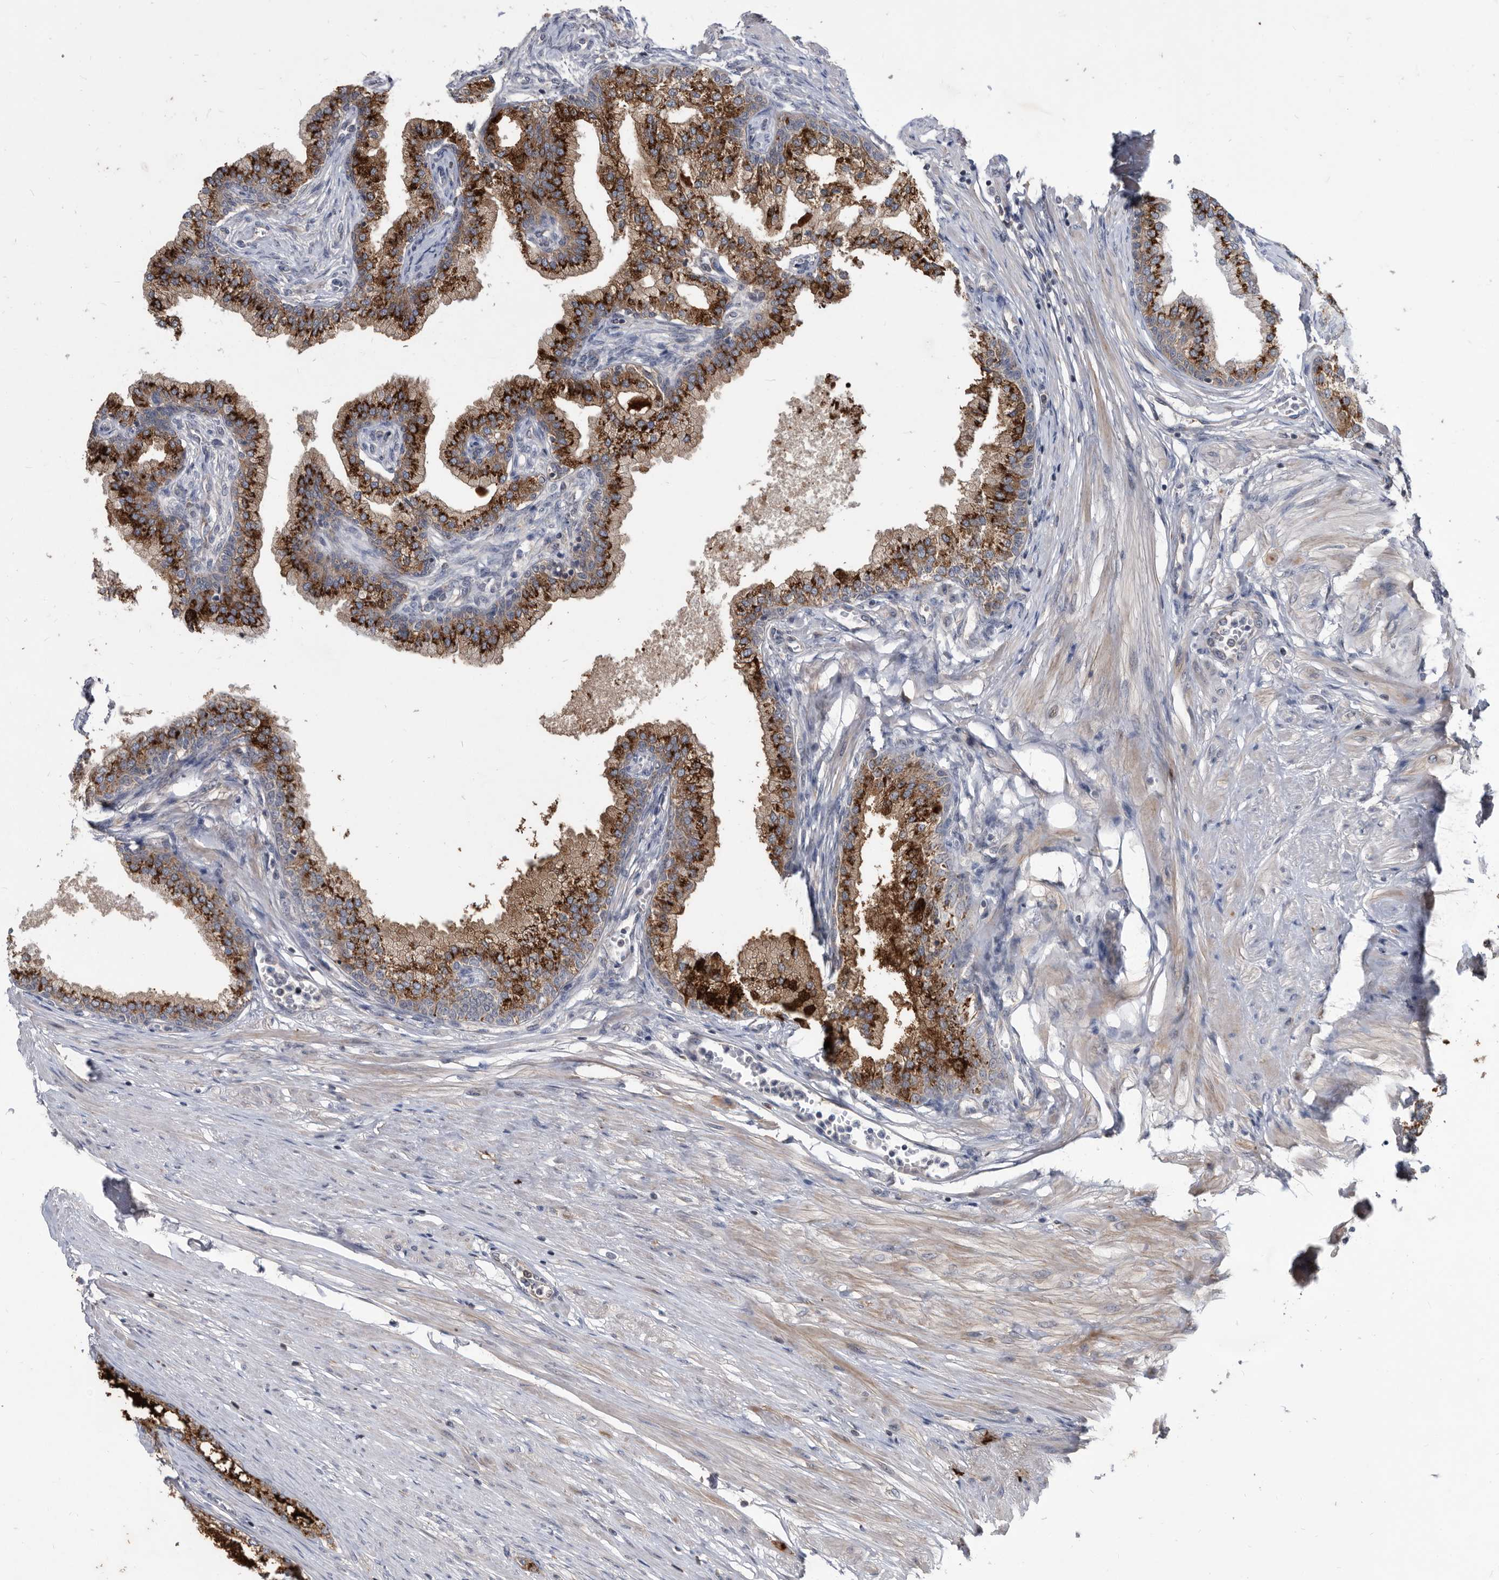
{"staining": {"intensity": "strong", "quantity": ">75%", "location": "cytoplasmic/membranous"}, "tissue": "prostate", "cell_type": "Glandular cells", "image_type": "normal", "snomed": [{"axis": "morphology", "description": "Normal tissue, NOS"}, {"axis": "morphology", "description": "Urothelial carcinoma, Low grade"}, {"axis": "topography", "description": "Urinary bladder"}, {"axis": "topography", "description": "Prostate"}], "caption": "IHC image of normal prostate stained for a protein (brown), which exhibits high levels of strong cytoplasmic/membranous staining in approximately >75% of glandular cells.", "gene": "PI15", "patient": {"sex": "male", "age": 60}}